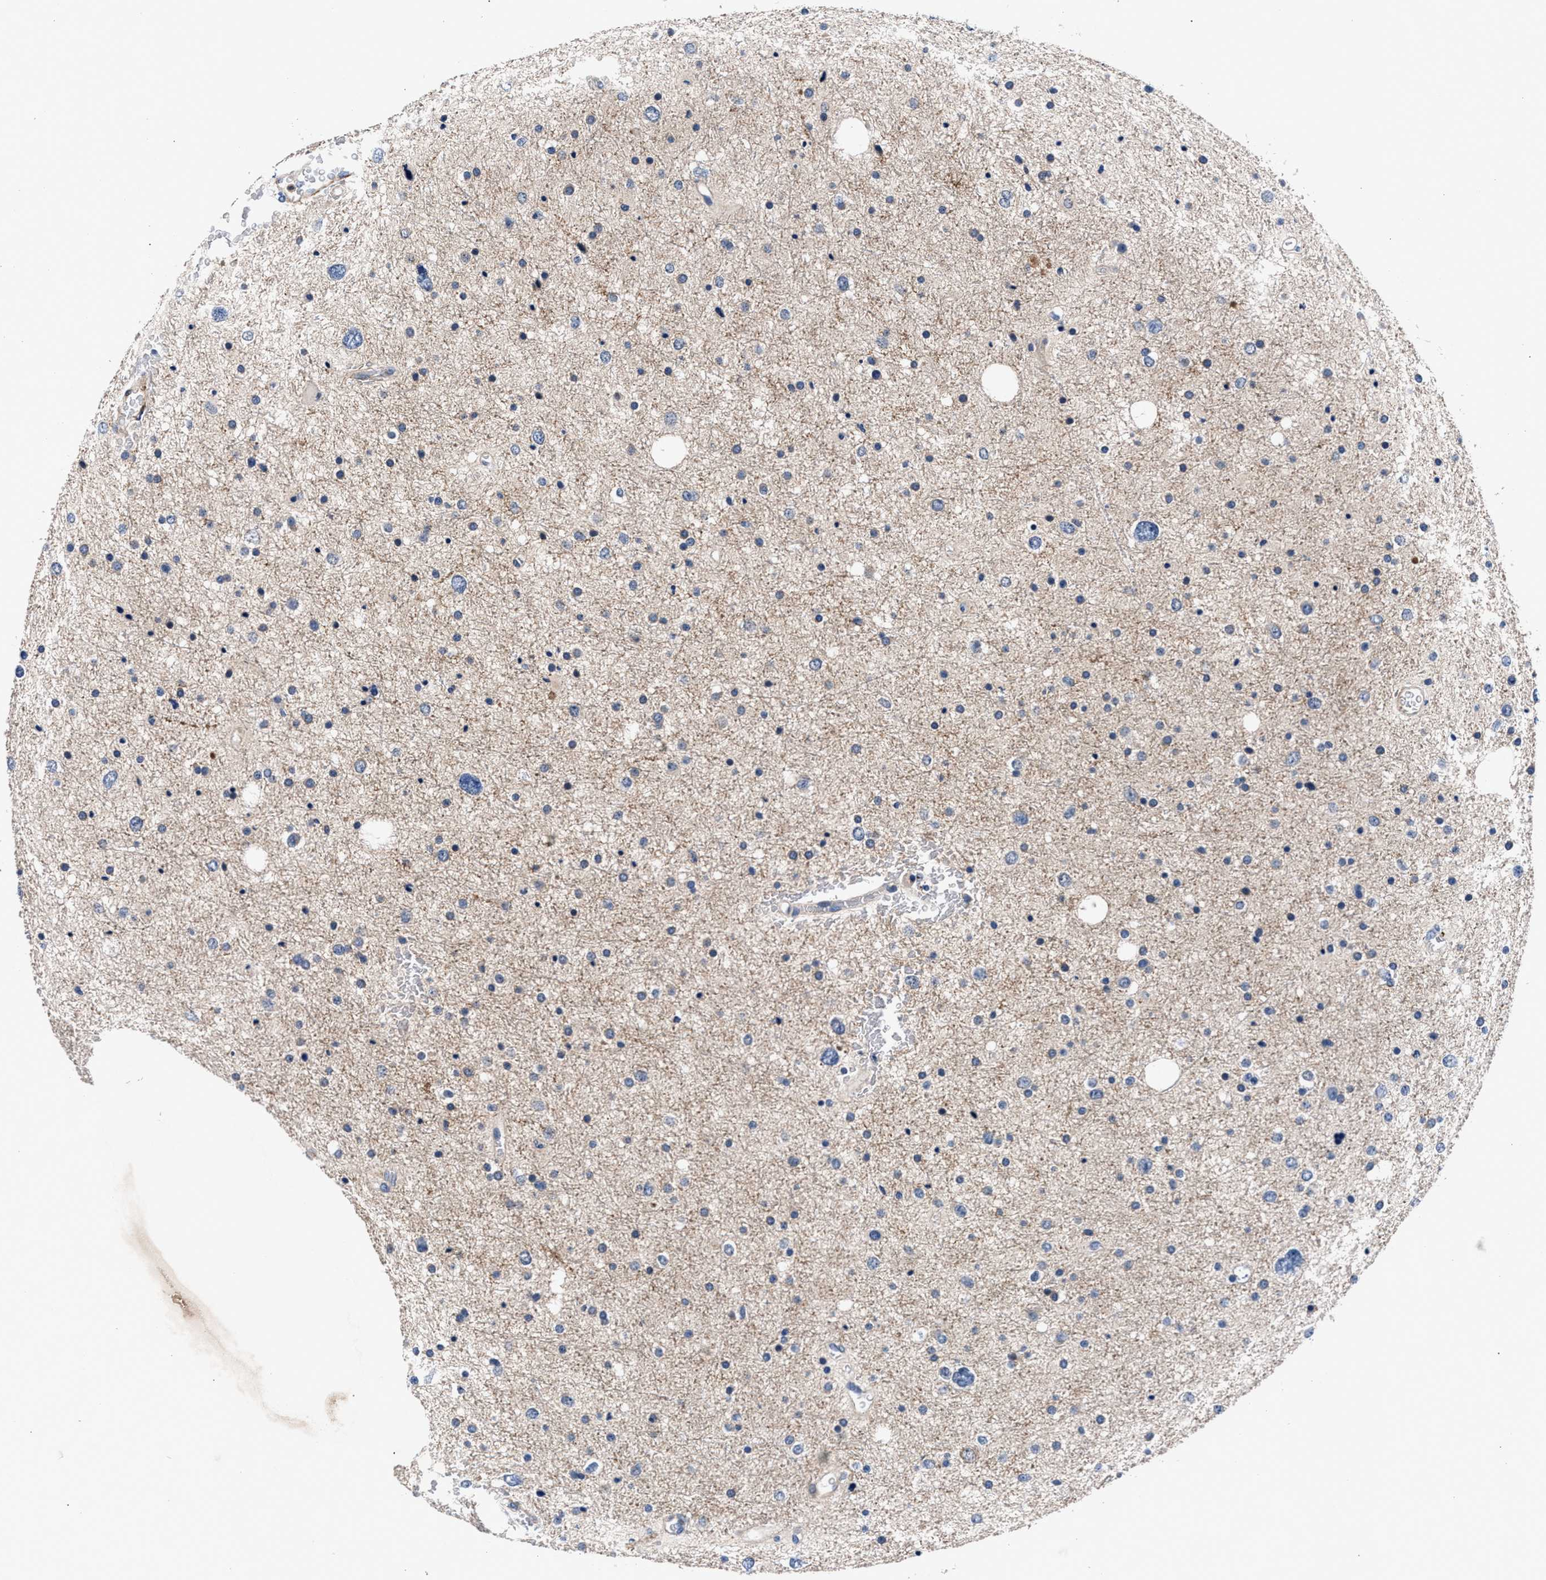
{"staining": {"intensity": "negative", "quantity": "none", "location": "none"}, "tissue": "glioma", "cell_type": "Tumor cells", "image_type": "cancer", "snomed": [{"axis": "morphology", "description": "Glioma, malignant, Low grade"}, {"axis": "topography", "description": "Brain"}], "caption": "High power microscopy photomicrograph of an immunohistochemistry histopathology image of glioma, revealing no significant staining in tumor cells.", "gene": "PHF24", "patient": {"sex": "female", "age": 37}}